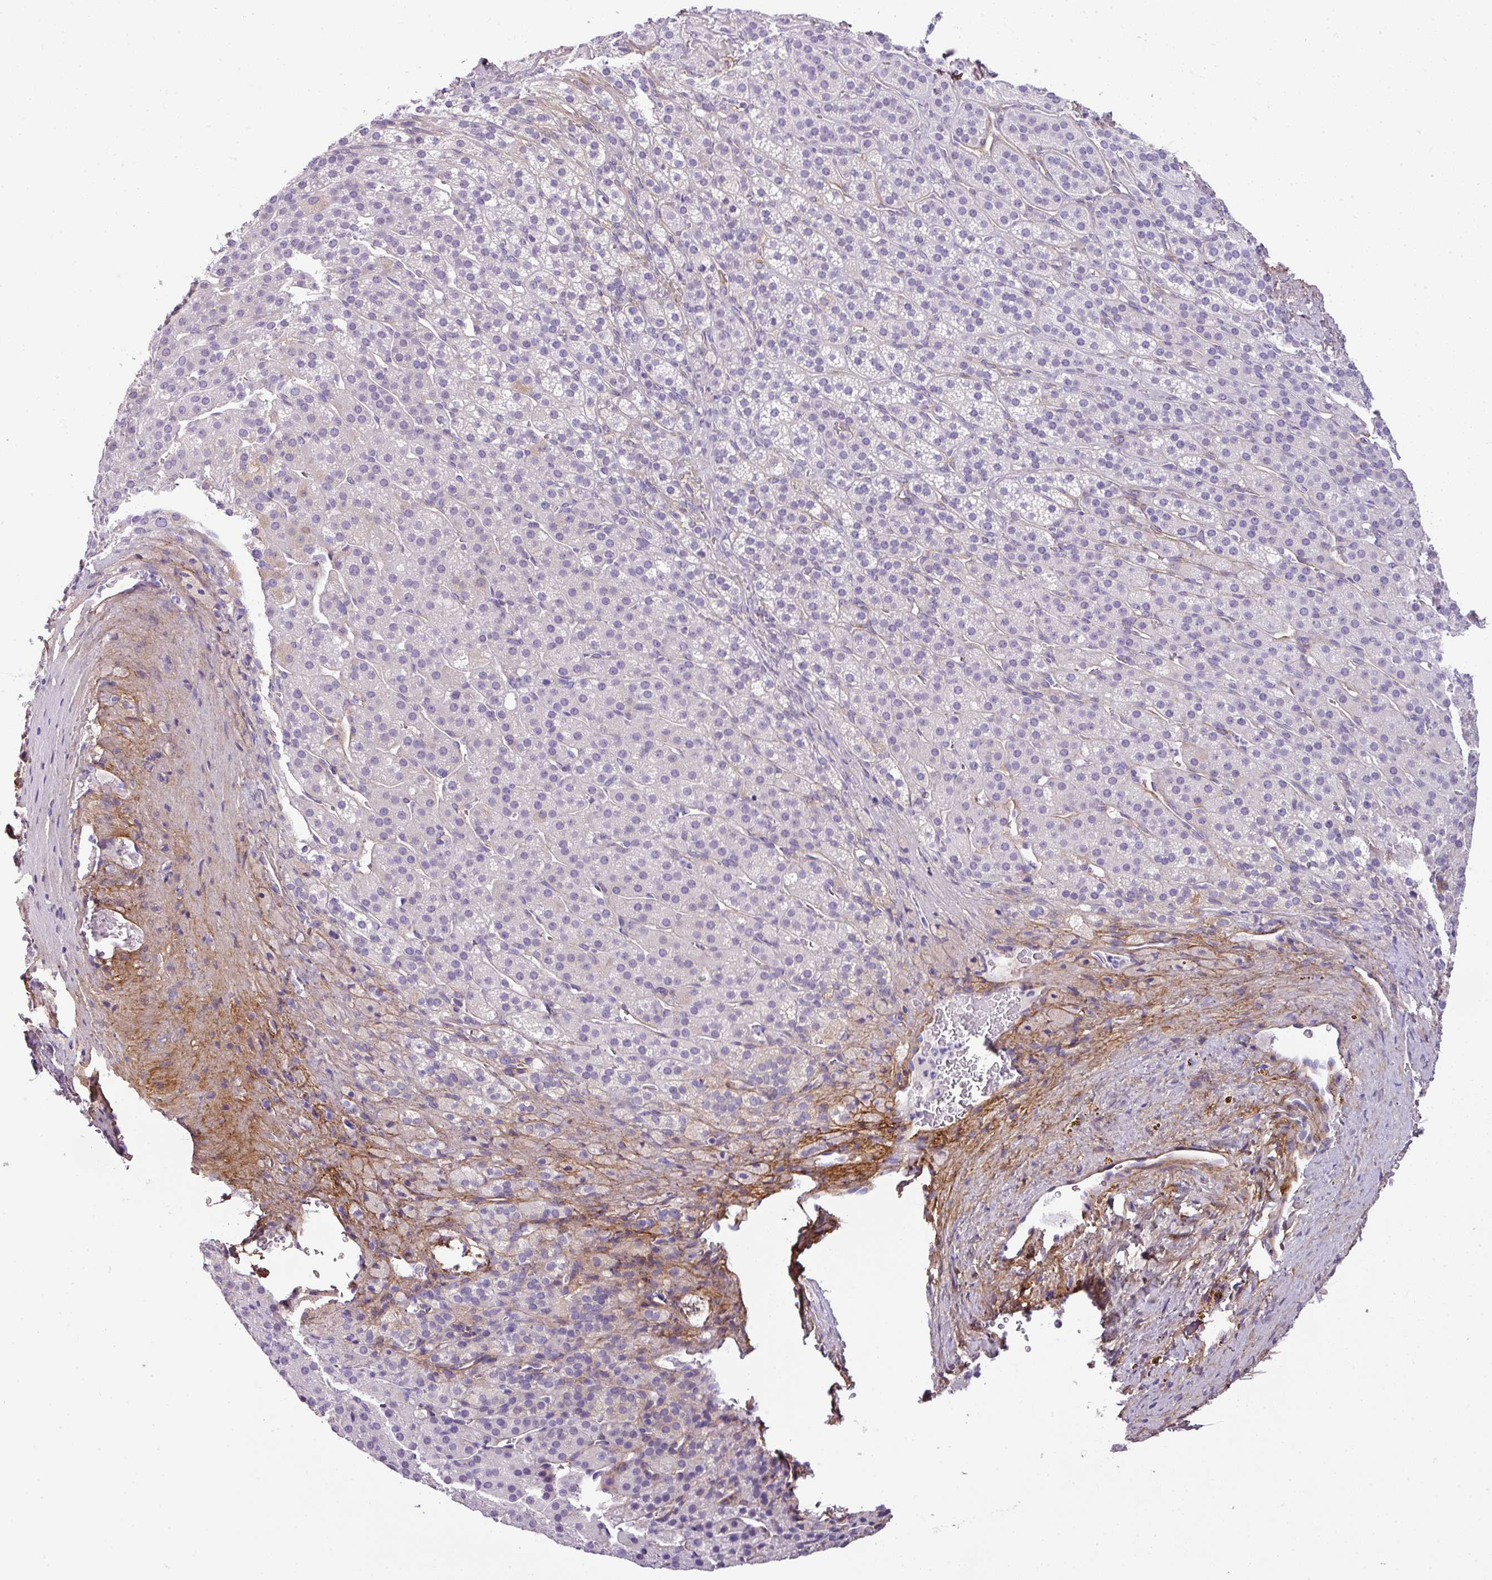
{"staining": {"intensity": "negative", "quantity": "none", "location": "none"}, "tissue": "adrenal gland", "cell_type": "Glandular cells", "image_type": "normal", "snomed": [{"axis": "morphology", "description": "Normal tissue, NOS"}, {"axis": "topography", "description": "Adrenal gland"}], "caption": "Immunohistochemistry of normal adrenal gland reveals no expression in glandular cells.", "gene": "PARD6G", "patient": {"sex": "female", "age": 41}}